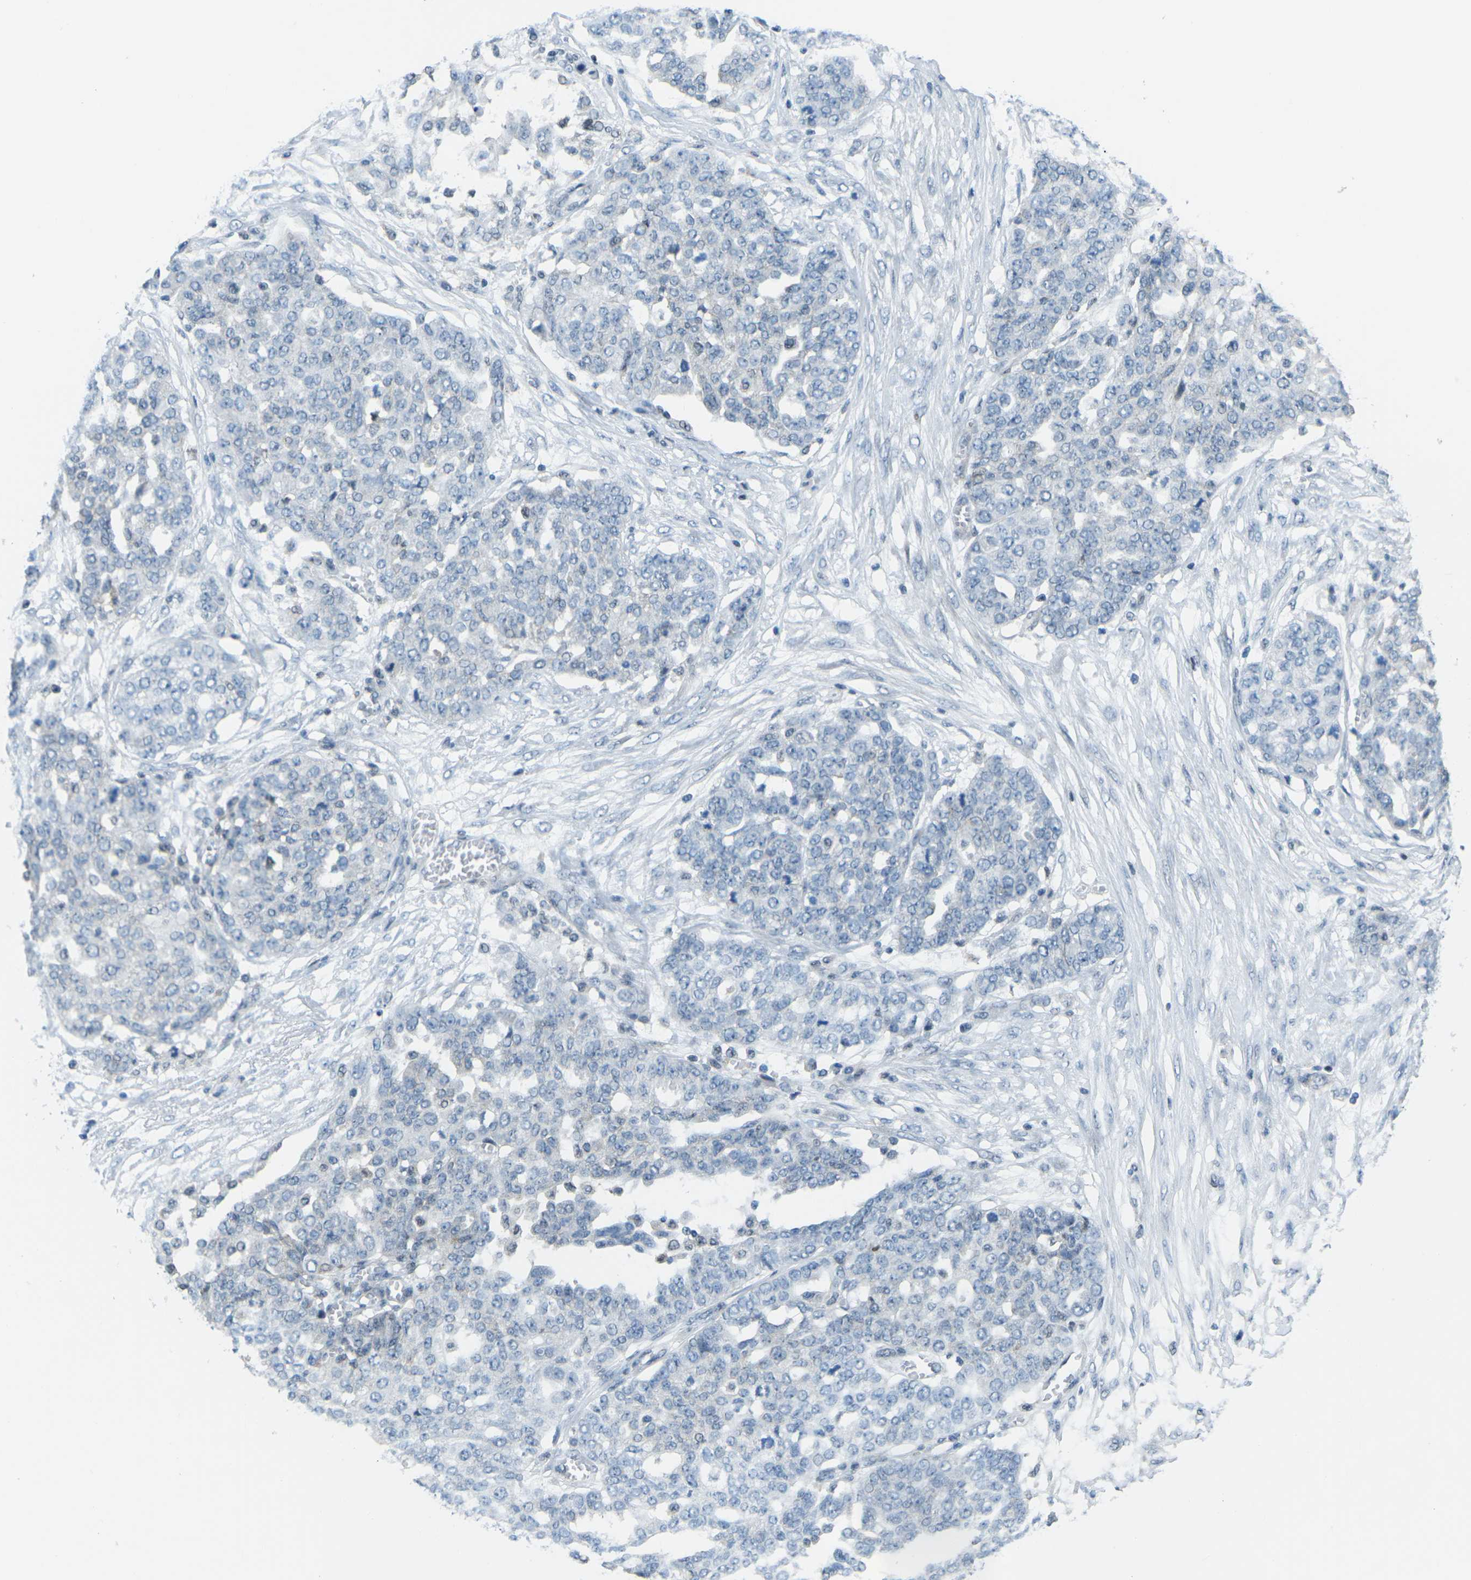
{"staining": {"intensity": "negative", "quantity": "none", "location": "none"}, "tissue": "ovarian cancer", "cell_type": "Tumor cells", "image_type": "cancer", "snomed": [{"axis": "morphology", "description": "Cystadenocarcinoma, serous, NOS"}, {"axis": "topography", "description": "Soft tissue"}, {"axis": "topography", "description": "Ovary"}], "caption": "An IHC histopathology image of ovarian cancer (serous cystadenocarcinoma) is shown. There is no staining in tumor cells of ovarian cancer (serous cystadenocarcinoma).", "gene": "MBNL1", "patient": {"sex": "female", "age": 57}}